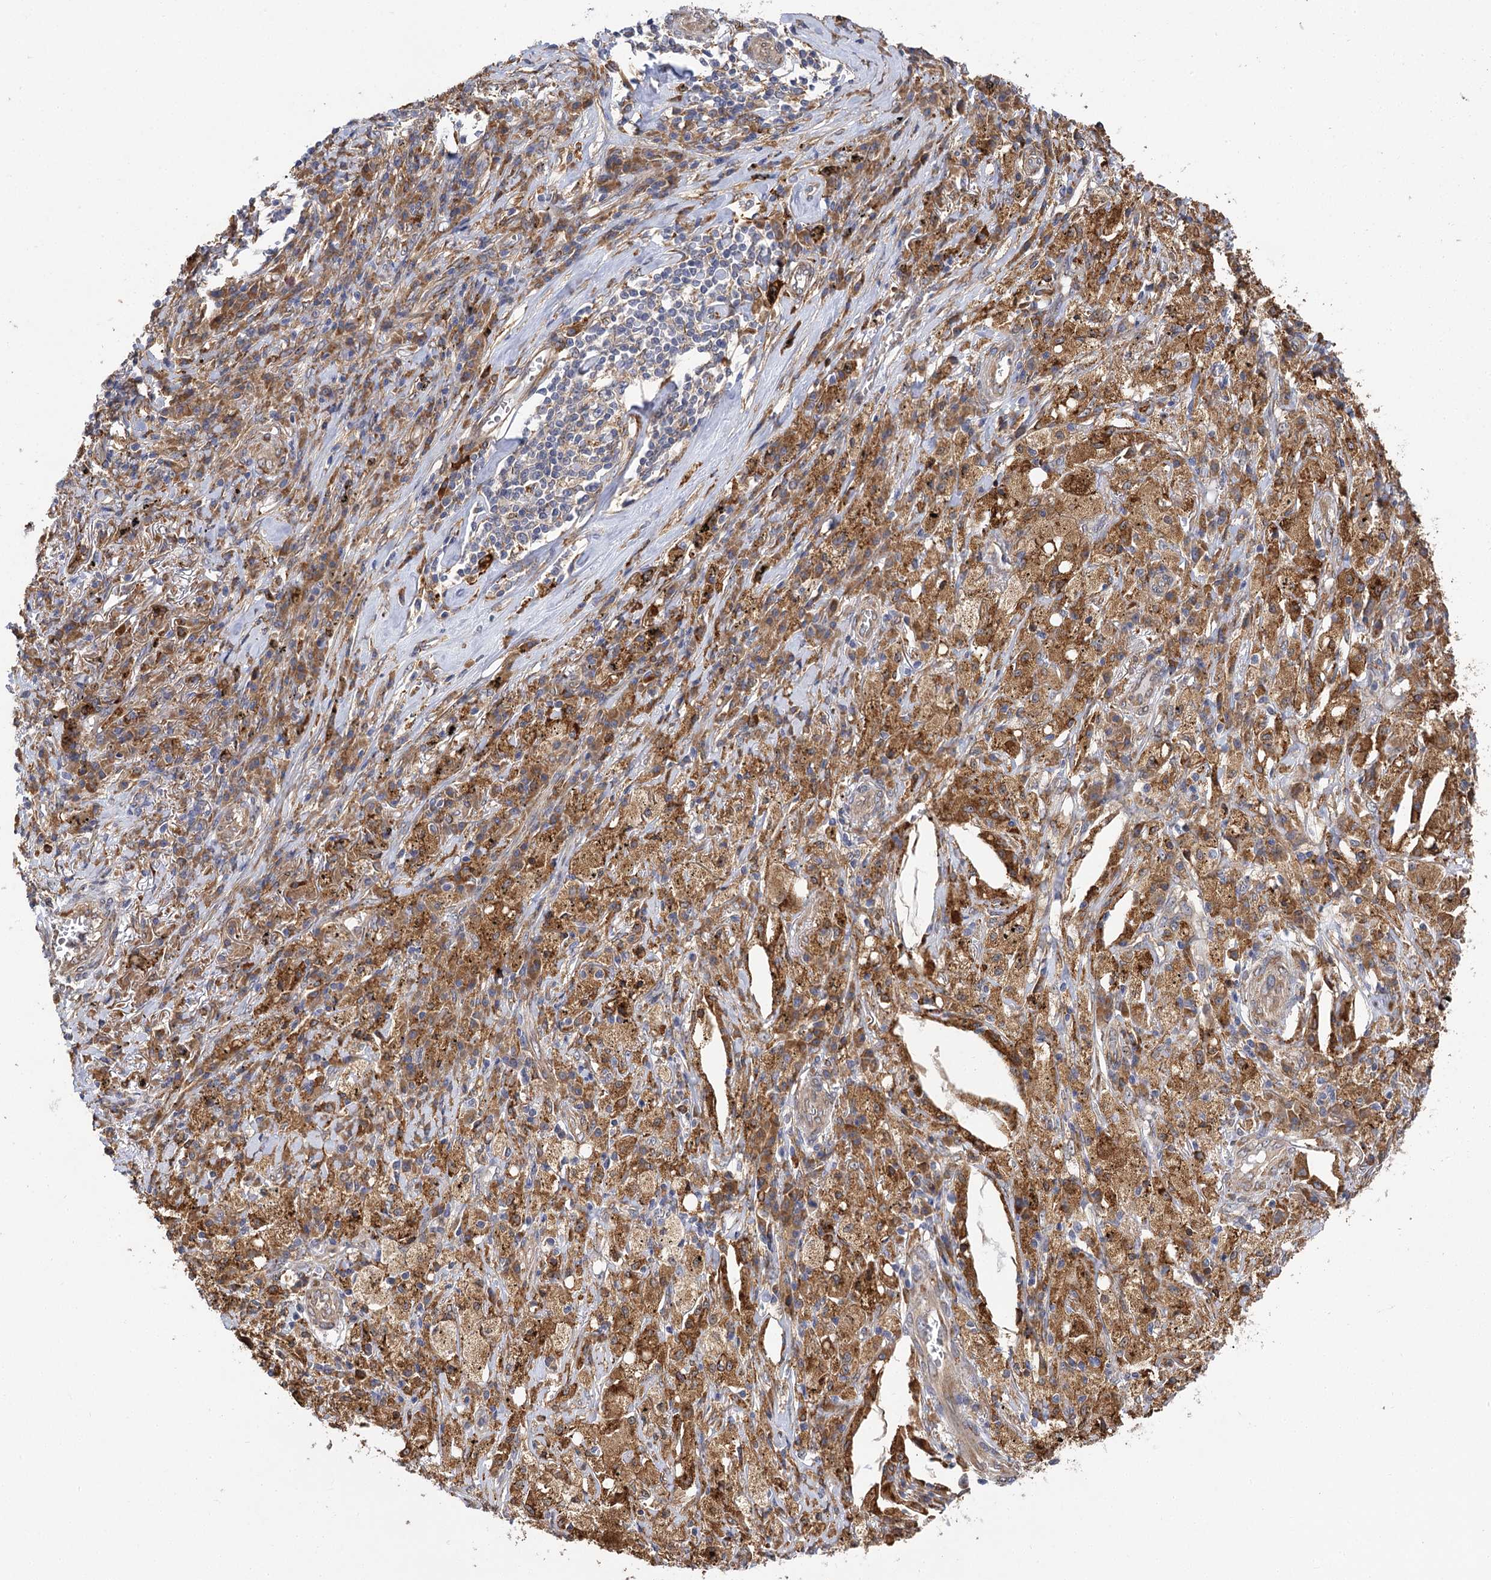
{"staining": {"intensity": "moderate", "quantity": ">75%", "location": "cytoplasmic/membranous"}, "tissue": "lung cancer", "cell_type": "Tumor cells", "image_type": "cancer", "snomed": [{"axis": "morphology", "description": "Squamous cell carcinoma, NOS"}, {"axis": "topography", "description": "Lung"}], "caption": "IHC of lung cancer reveals medium levels of moderate cytoplasmic/membranous expression in approximately >75% of tumor cells. The staining was performed using DAB, with brown indicating positive protein expression. Nuclei are stained blue with hematoxylin.", "gene": "PPIP5K2", "patient": {"sex": "female", "age": 63}}